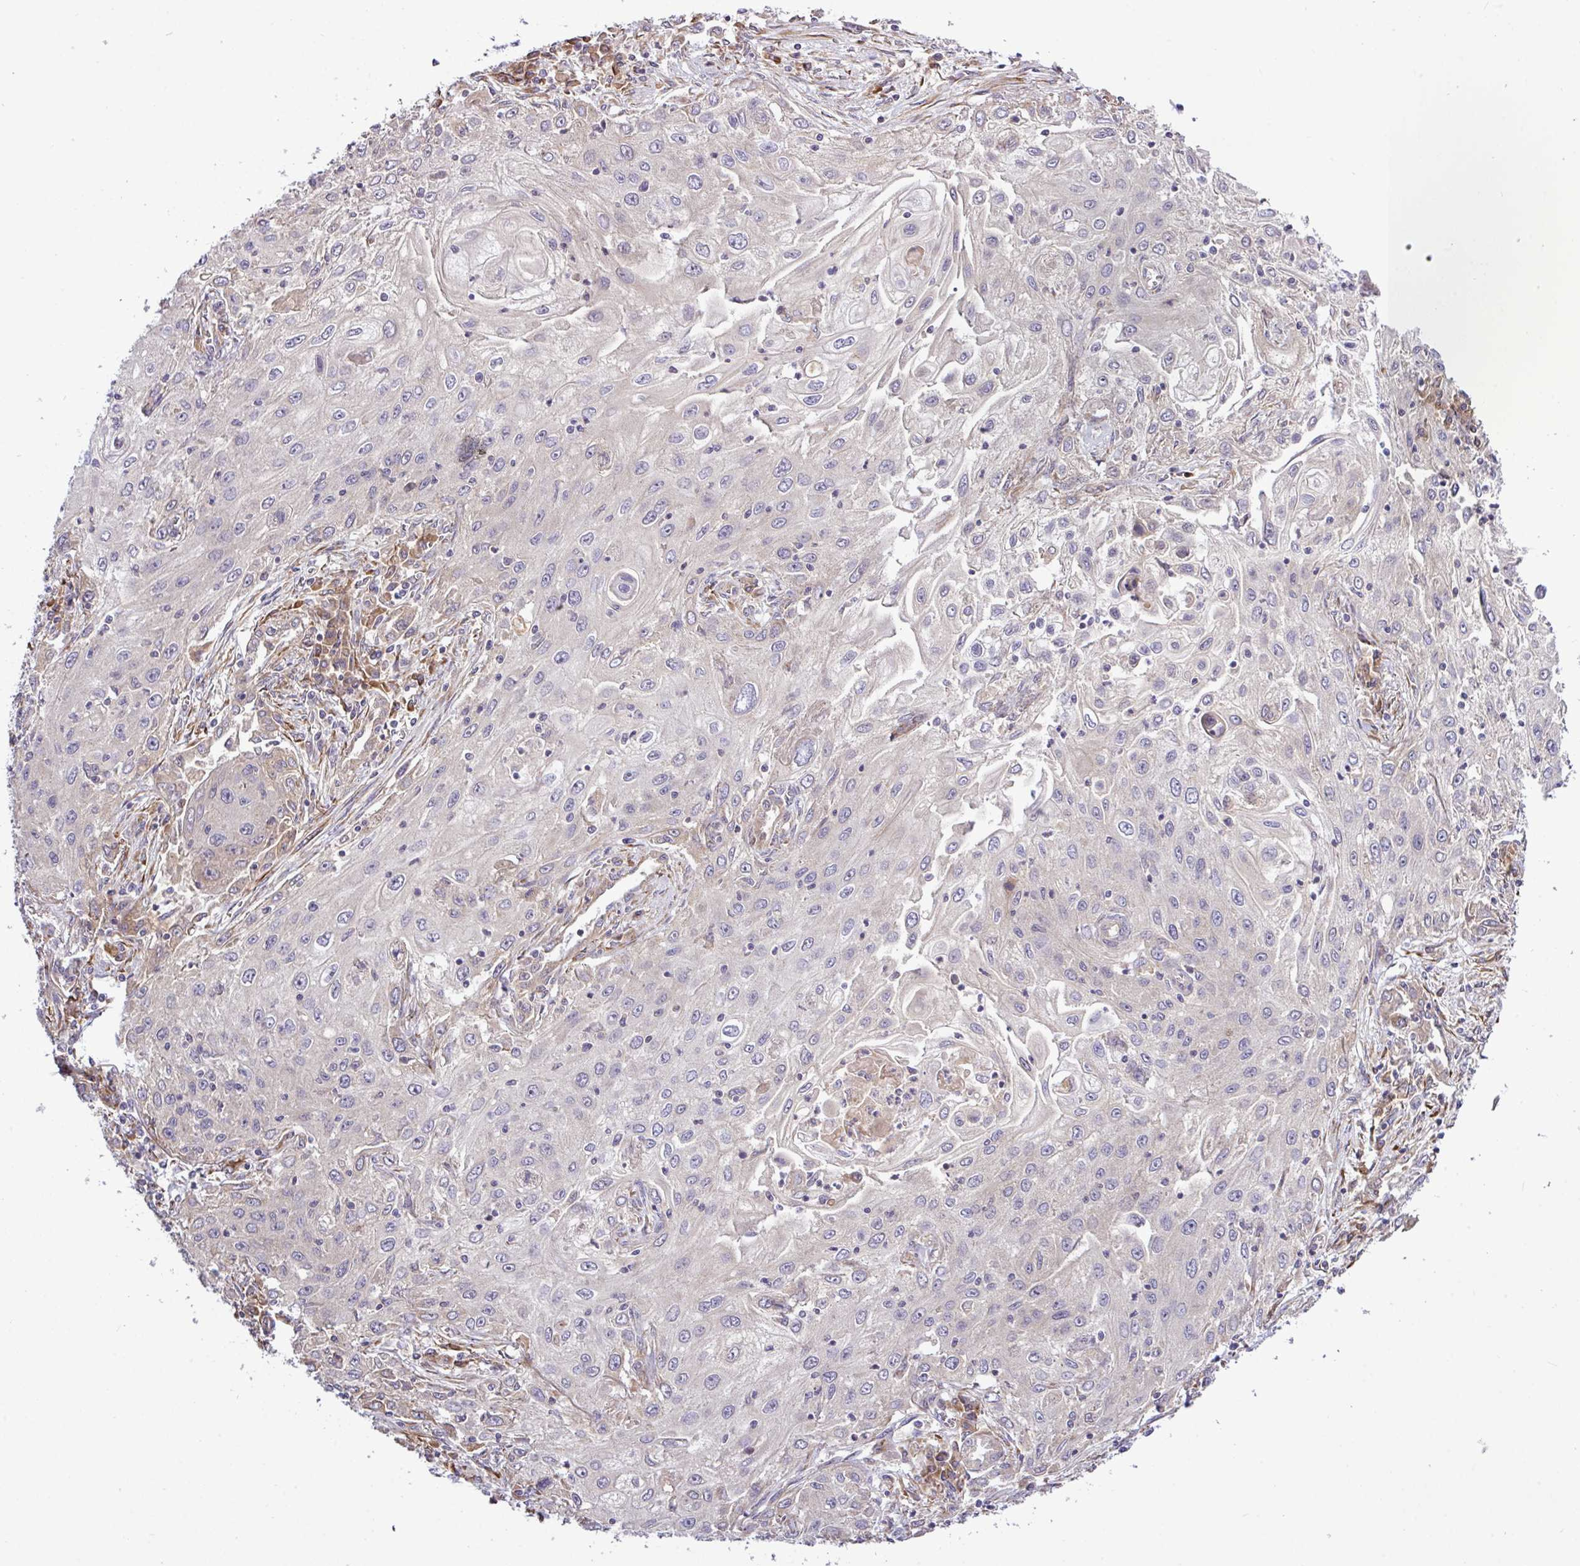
{"staining": {"intensity": "weak", "quantity": "<25%", "location": "cytoplasmic/membranous"}, "tissue": "lung cancer", "cell_type": "Tumor cells", "image_type": "cancer", "snomed": [{"axis": "morphology", "description": "Squamous cell carcinoma, NOS"}, {"axis": "topography", "description": "Lung"}], "caption": "Tumor cells show no significant positivity in lung squamous cell carcinoma.", "gene": "TM2D2", "patient": {"sex": "female", "age": 69}}